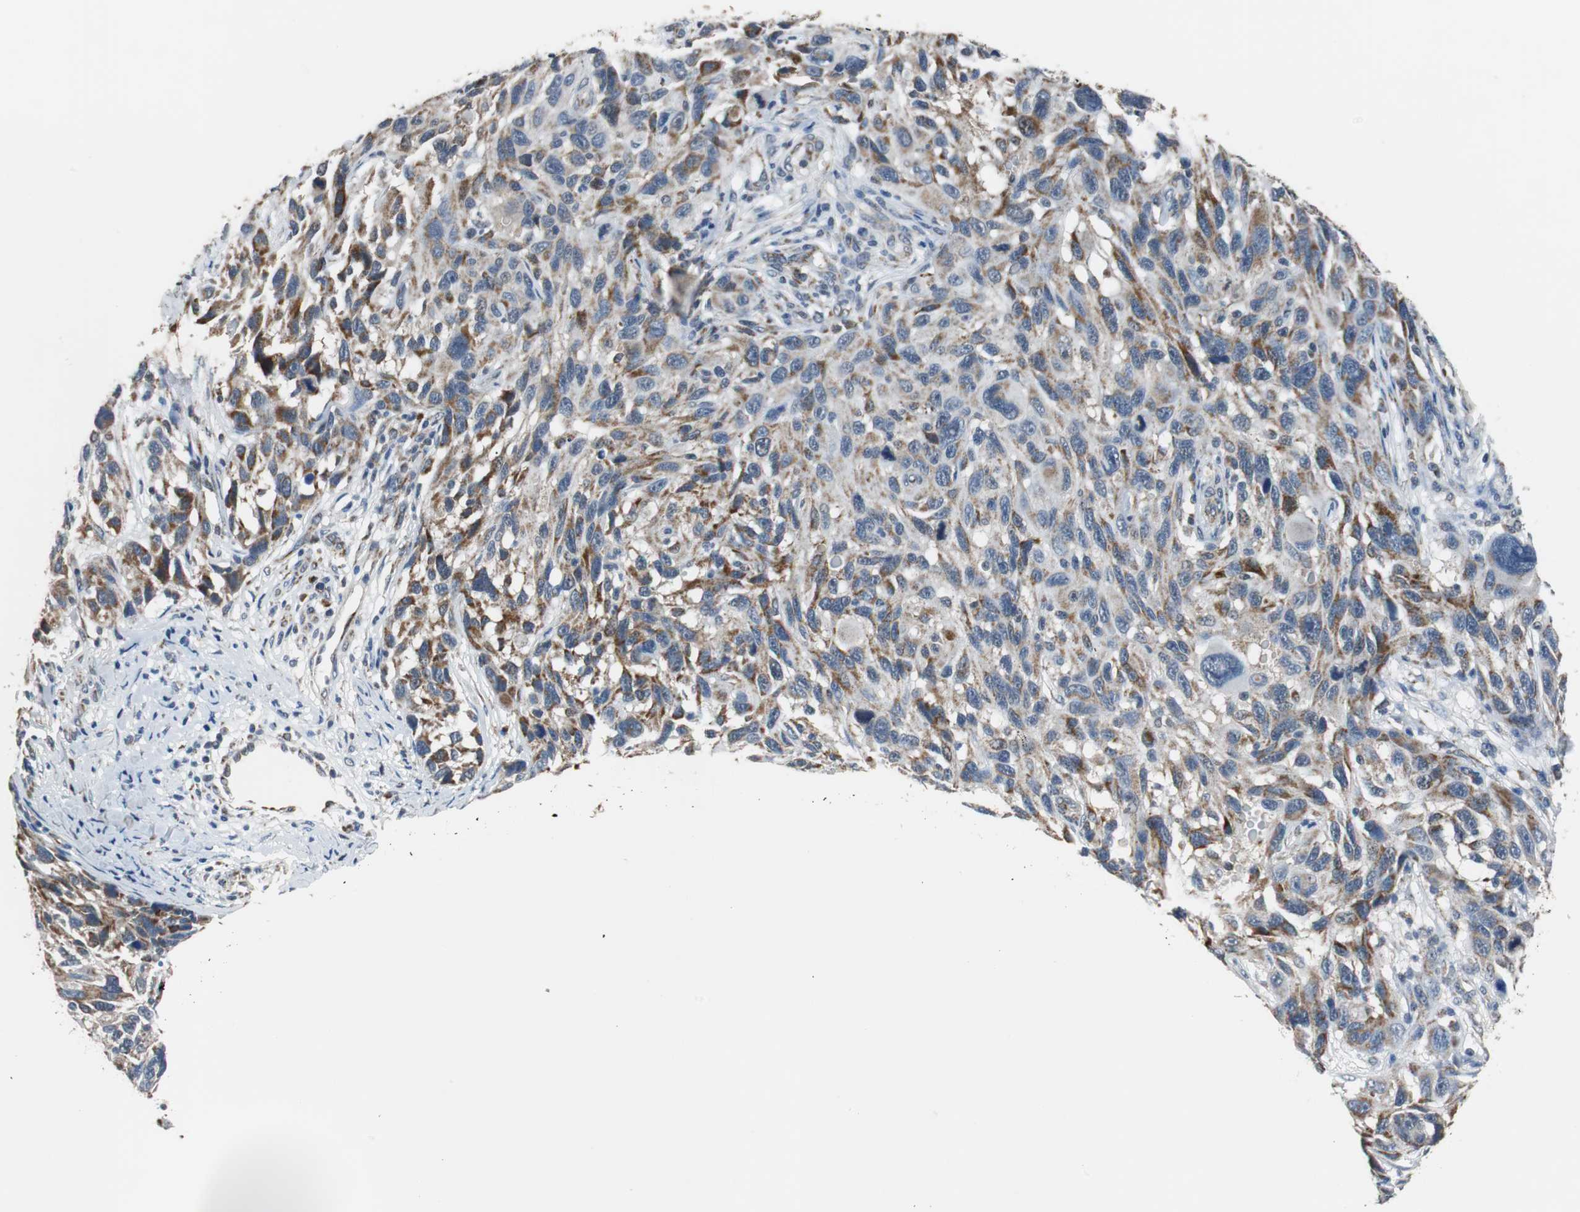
{"staining": {"intensity": "strong", "quantity": ">75%", "location": "cytoplasmic/membranous"}, "tissue": "melanoma", "cell_type": "Tumor cells", "image_type": "cancer", "snomed": [{"axis": "morphology", "description": "Malignant melanoma, NOS"}, {"axis": "topography", "description": "Skin"}], "caption": "Immunohistochemical staining of human melanoma demonstrates high levels of strong cytoplasmic/membranous protein expression in approximately >75% of tumor cells.", "gene": "PITRM1", "patient": {"sex": "male", "age": 53}}